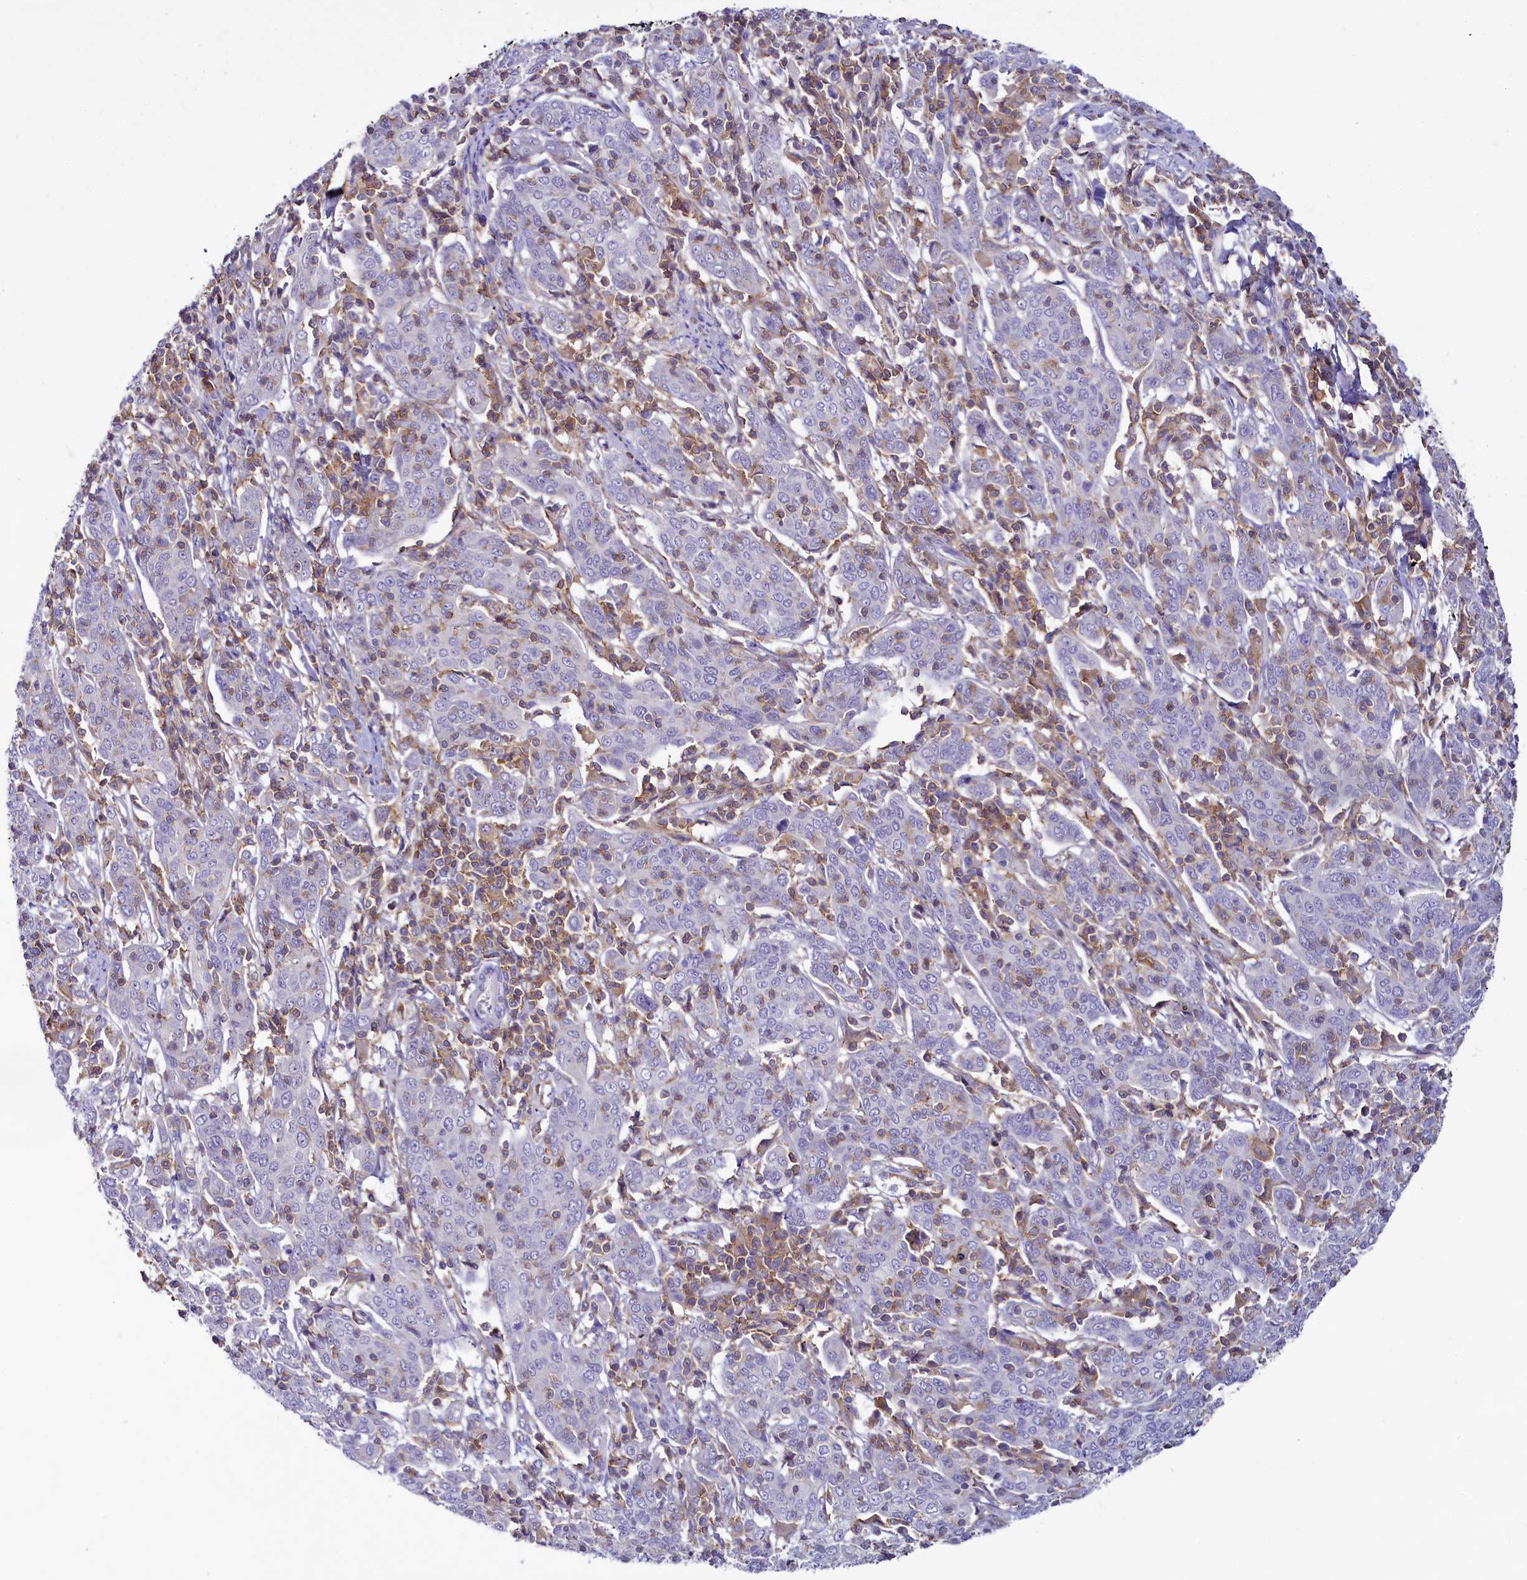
{"staining": {"intensity": "negative", "quantity": "none", "location": "none"}, "tissue": "cervical cancer", "cell_type": "Tumor cells", "image_type": "cancer", "snomed": [{"axis": "morphology", "description": "Squamous cell carcinoma, NOS"}, {"axis": "topography", "description": "Cervix"}], "caption": "This is an IHC histopathology image of human cervical cancer. There is no positivity in tumor cells.", "gene": "FGFR2", "patient": {"sex": "female", "age": 67}}